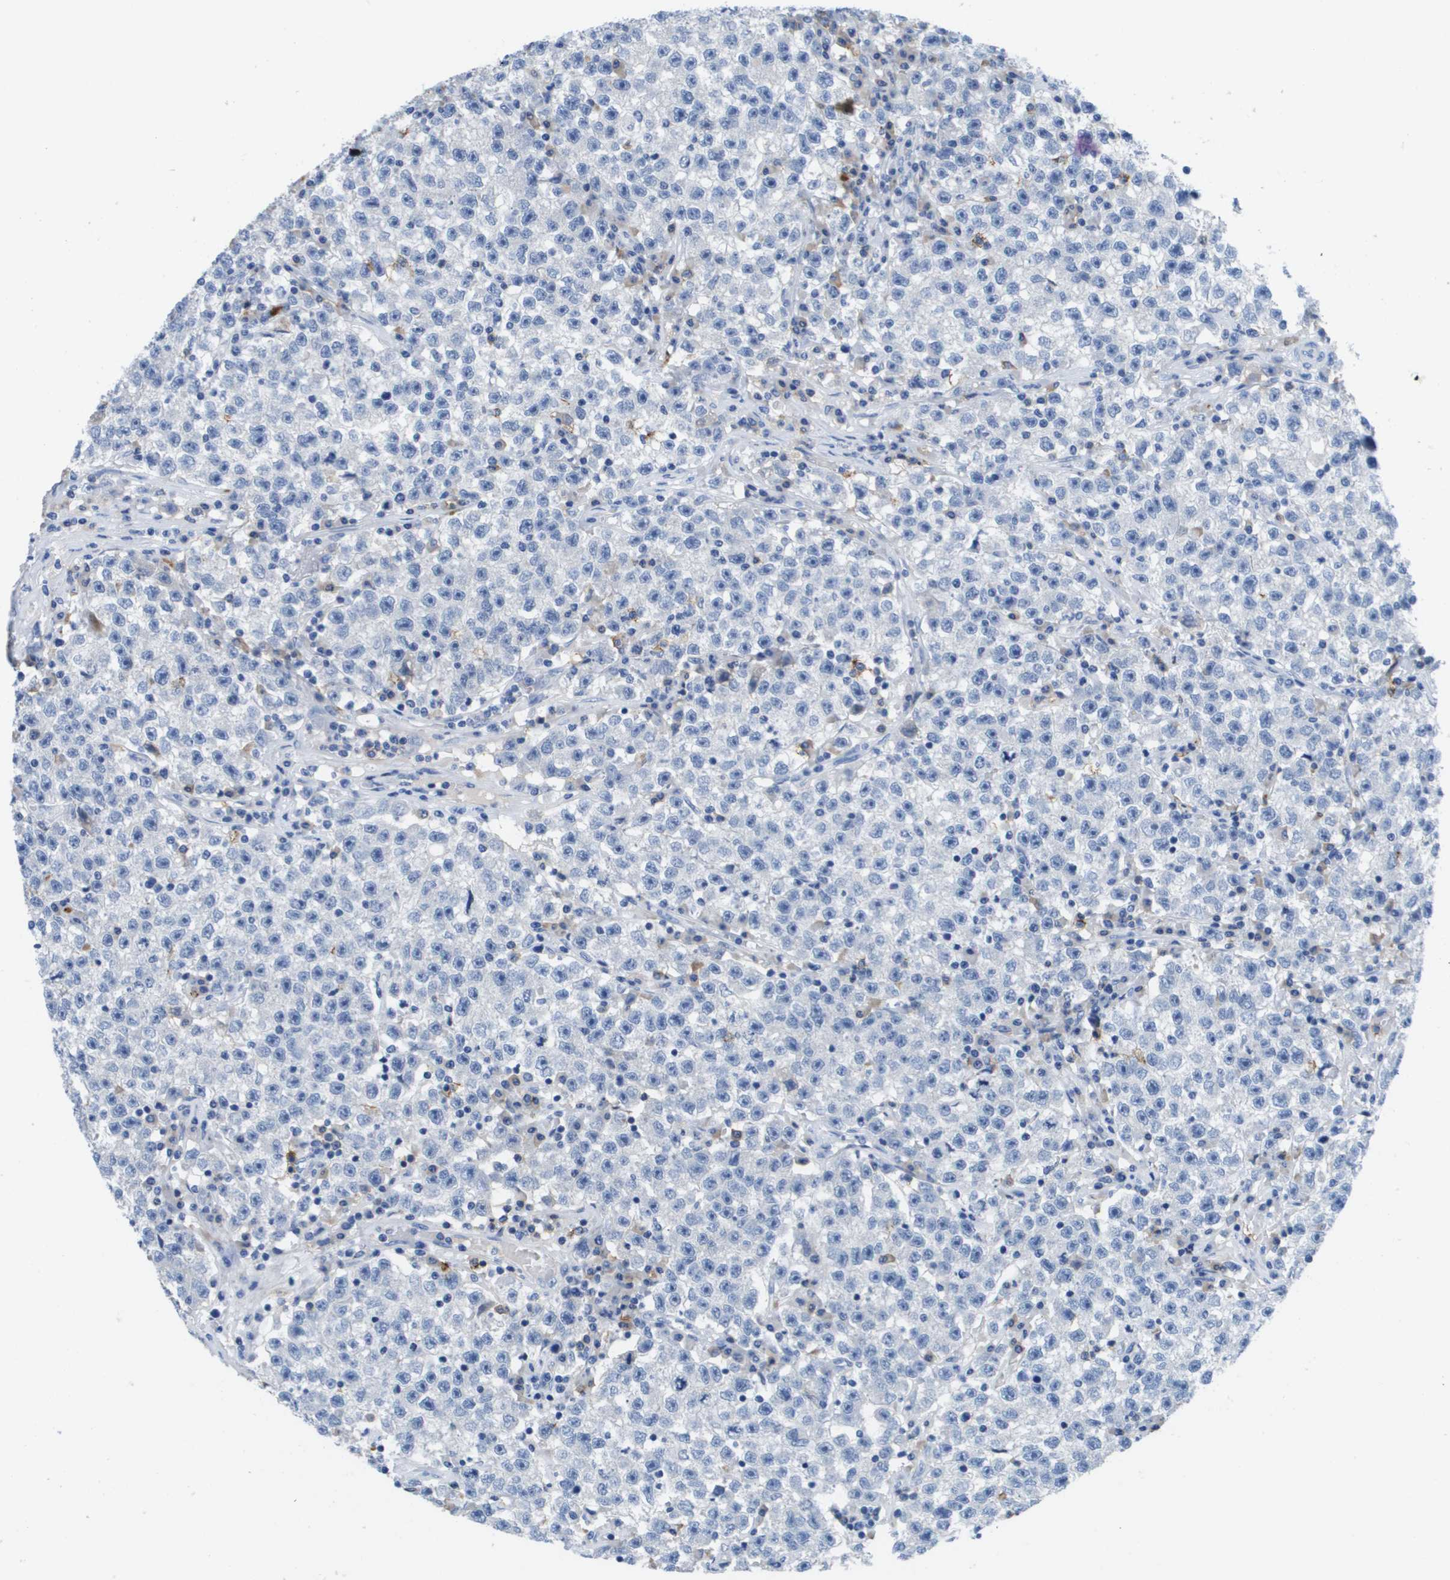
{"staining": {"intensity": "negative", "quantity": "none", "location": "none"}, "tissue": "testis cancer", "cell_type": "Tumor cells", "image_type": "cancer", "snomed": [{"axis": "morphology", "description": "Seminoma, NOS"}, {"axis": "topography", "description": "Testis"}], "caption": "Testis cancer stained for a protein using IHC displays no staining tumor cells.", "gene": "MS4A1", "patient": {"sex": "male", "age": 22}}